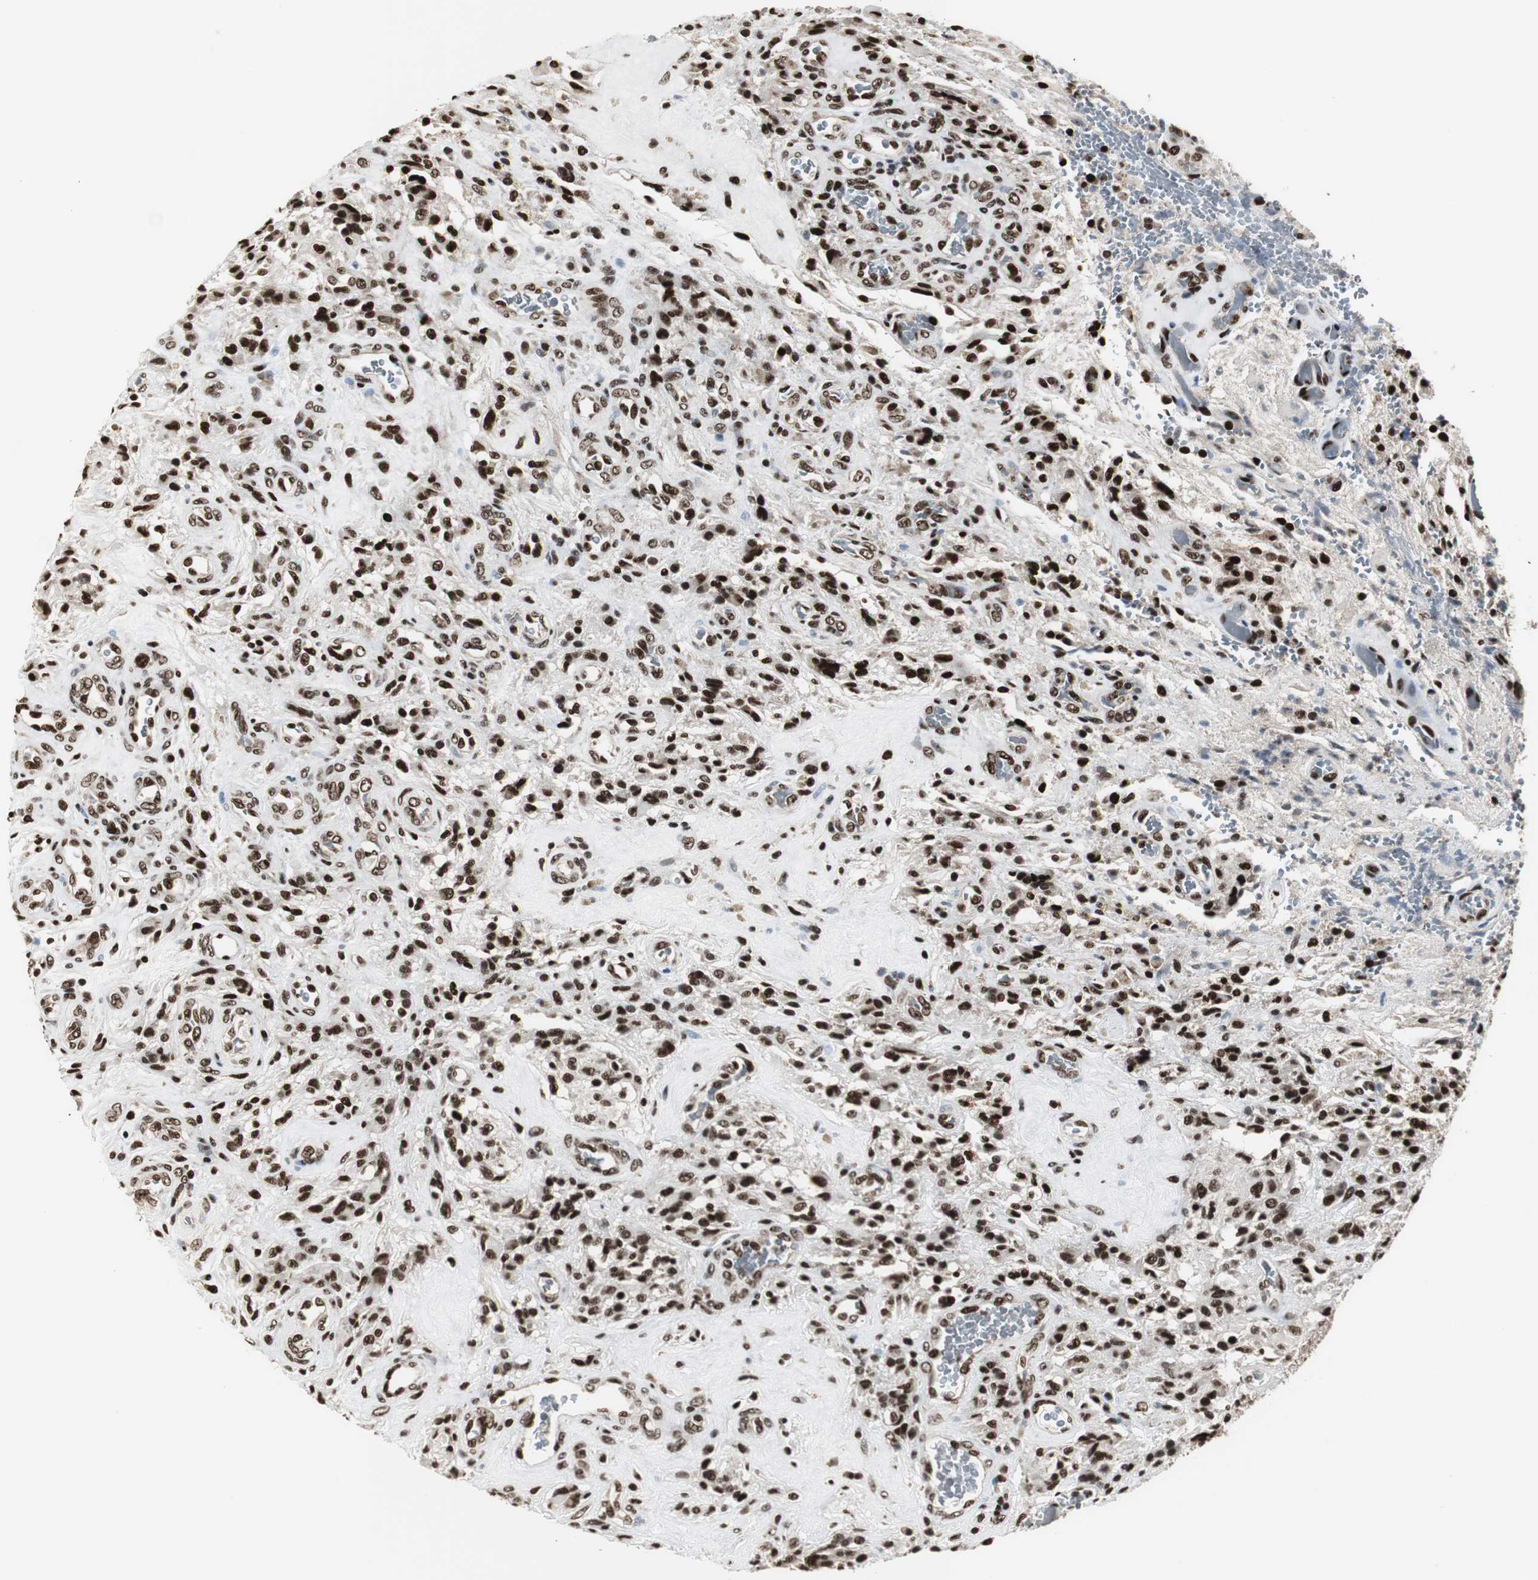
{"staining": {"intensity": "strong", "quantity": ">75%", "location": "nuclear"}, "tissue": "glioma", "cell_type": "Tumor cells", "image_type": "cancer", "snomed": [{"axis": "morphology", "description": "Normal tissue, NOS"}, {"axis": "morphology", "description": "Glioma, malignant, High grade"}, {"axis": "topography", "description": "Cerebral cortex"}], "caption": "The image exhibits immunohistochemical staining of malignant glioma (high-grade). There is strong nuclear staining is present in approximately >75% of tumor cells.", "gene": "PARN", "patient": {"sex": "male", "age": 56}}